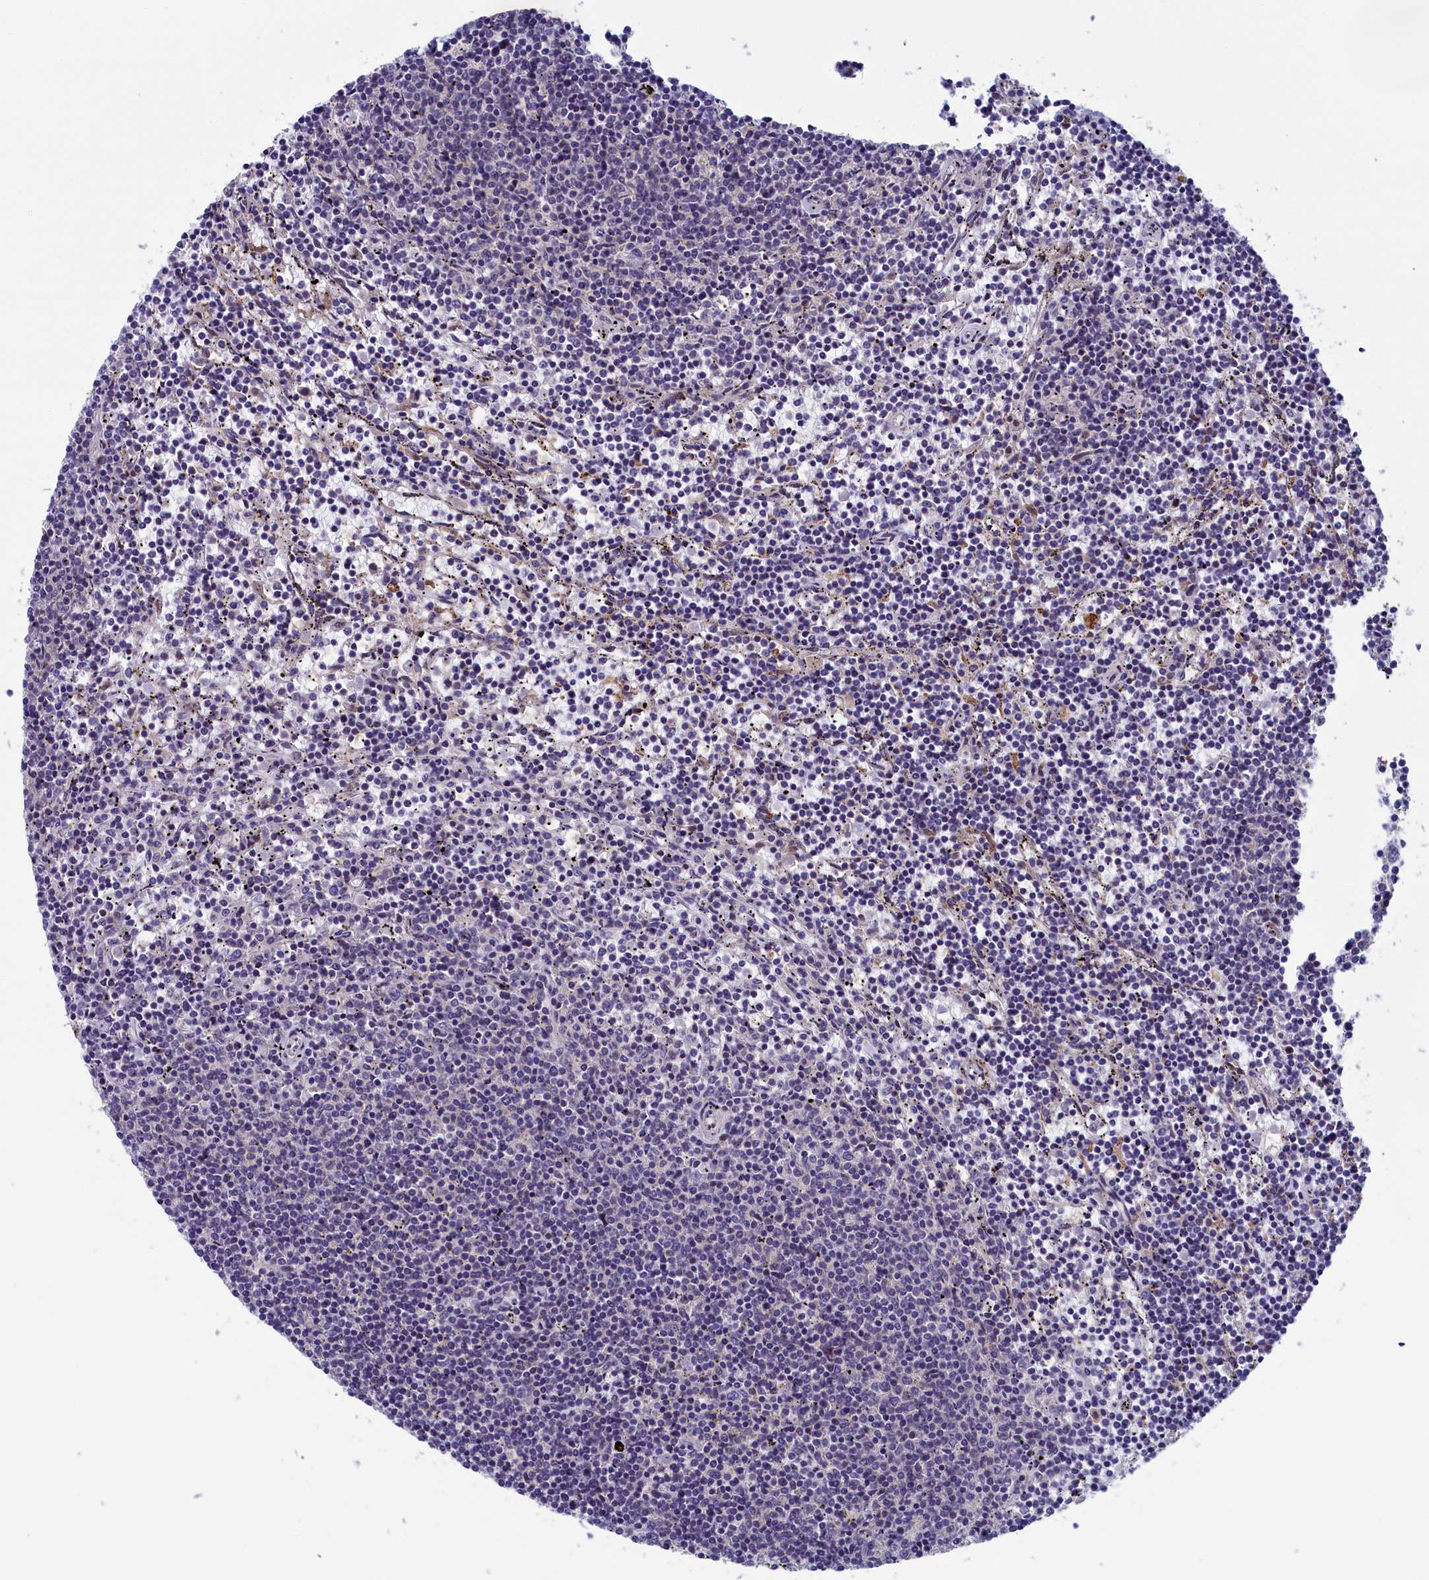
{"staining": {"intensity": "negative", "quantity": "none", "location": "none"}, "tissue": "lymphoma", "cell_type": "Tumor cells", "image_type": "cancer", "snomed": [{"axis": "morphology", "description": "Malignant lymphoma, non-Hodgkin's type, Low grade"}, {"axis": "topography", "description": "Spleen"}], "caption": "Malignant lymphoma, non-Hodgkin's type (low-grade) stained for a protein using immunohistochemistry displays no expression tumor cells.", "gene": "ANKRD39", "patient": {"sex": "female", "age": 50}}